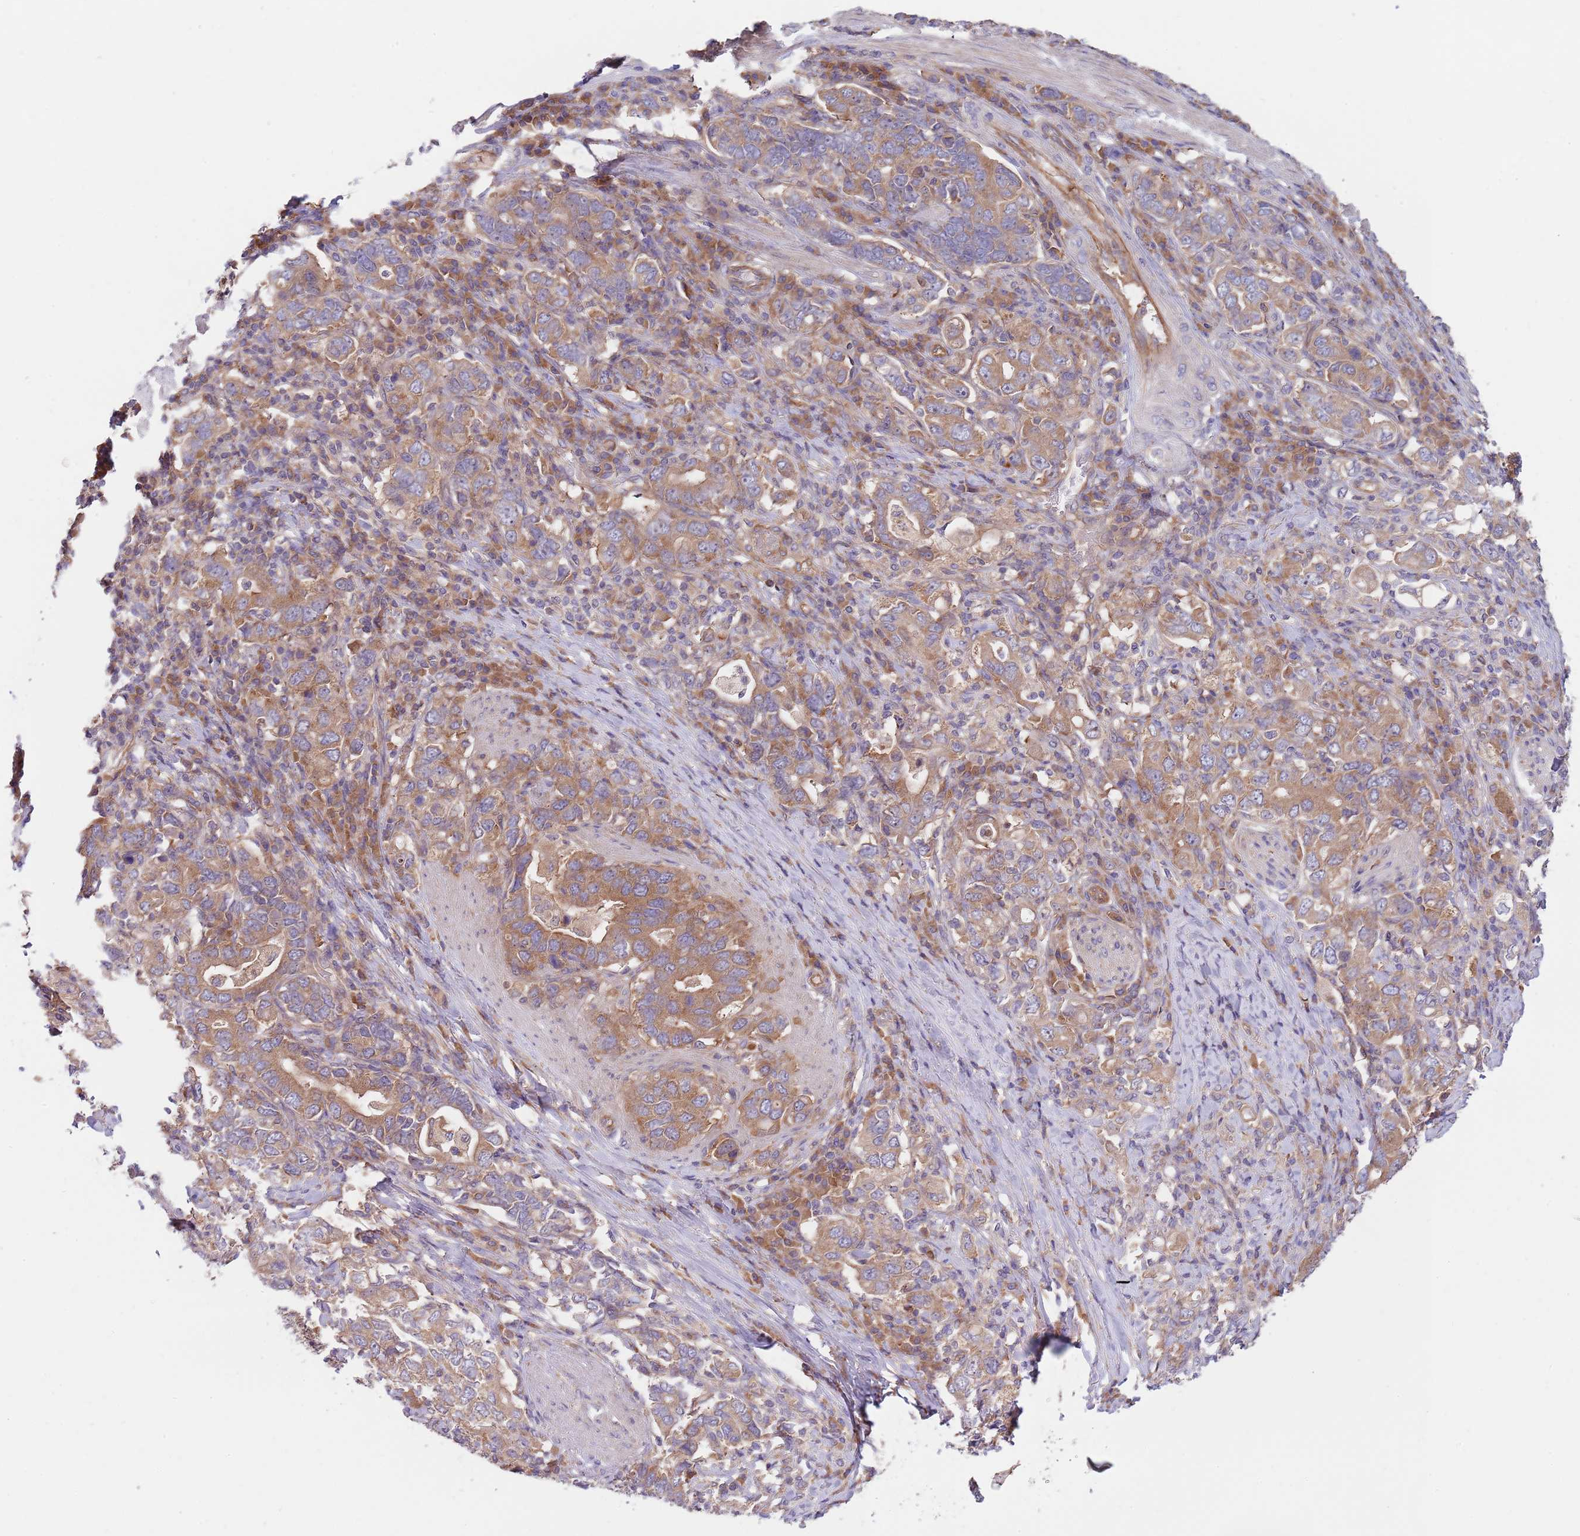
{"staining": {"intensity": "moderate", "quantity": ">75%", "location": "cytoplasmic/membranous"}, "tissue": "stomach cancer", "cell_type": "Tumor cells", "image_type": "cancer", "snomed": [{"axis": "morphology", "description": "Adenocarcinoma, NOS"}, {"axis": "topography", "description": "Stomach, upper"}, {"axis": "topography", "description": "Stomach"}], "caption": "Protein staining demonstrates moderate cytoplasmic/membranous positivity in approximately >75% of tumor cells in stomach adenocarcinoma. Using DAB (brown) and hematoxylin (blue) stains, captured at high magnification using brightfield microscopy.", "gene": "EIF3F", "patient": {"sex": "male", "age": 62}}